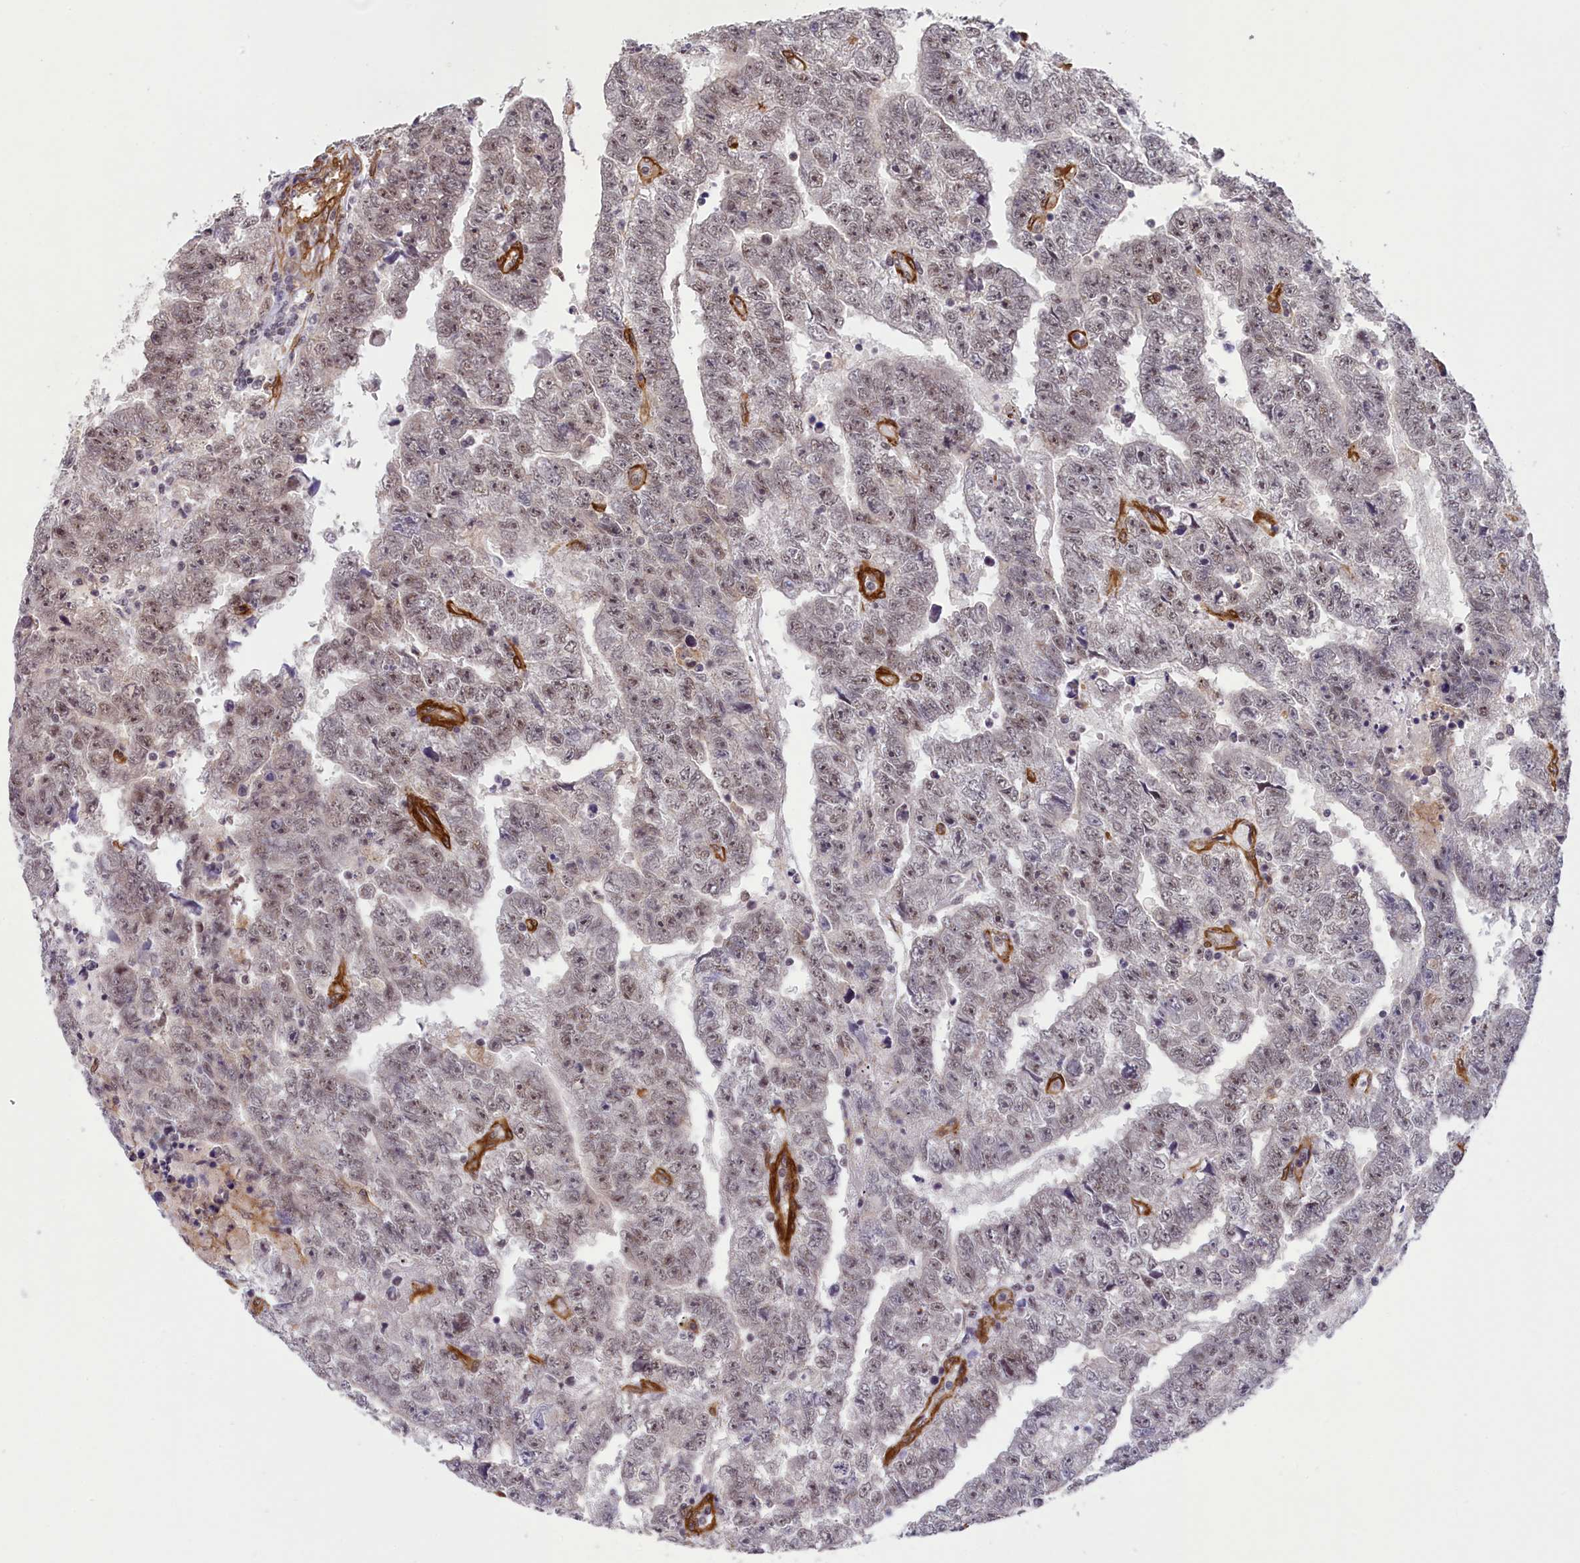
{"staining": {"intensity": "weak", "quantity": "25%-75%", "location": "nuclear"}, "tissue": "testis cancer", "cell_type": "Tumor cells", "image_type": "cancer", "snomed": [{"axis": "morphology", "description": "Carcinoma, Embryonal, NOS"}, {"axis": "topography", "description": "Testis"}], "caption": "Immunohistochemical staining of embryonal carcinoma (testis) displays low levels of weak nuclear staining in approximately 25%-75% of tumor cells. (Brightfield microscopy of DAB IHC at high magnification).", "gene": "TNS1", "patient": {"sex": "male", "age": 25}}